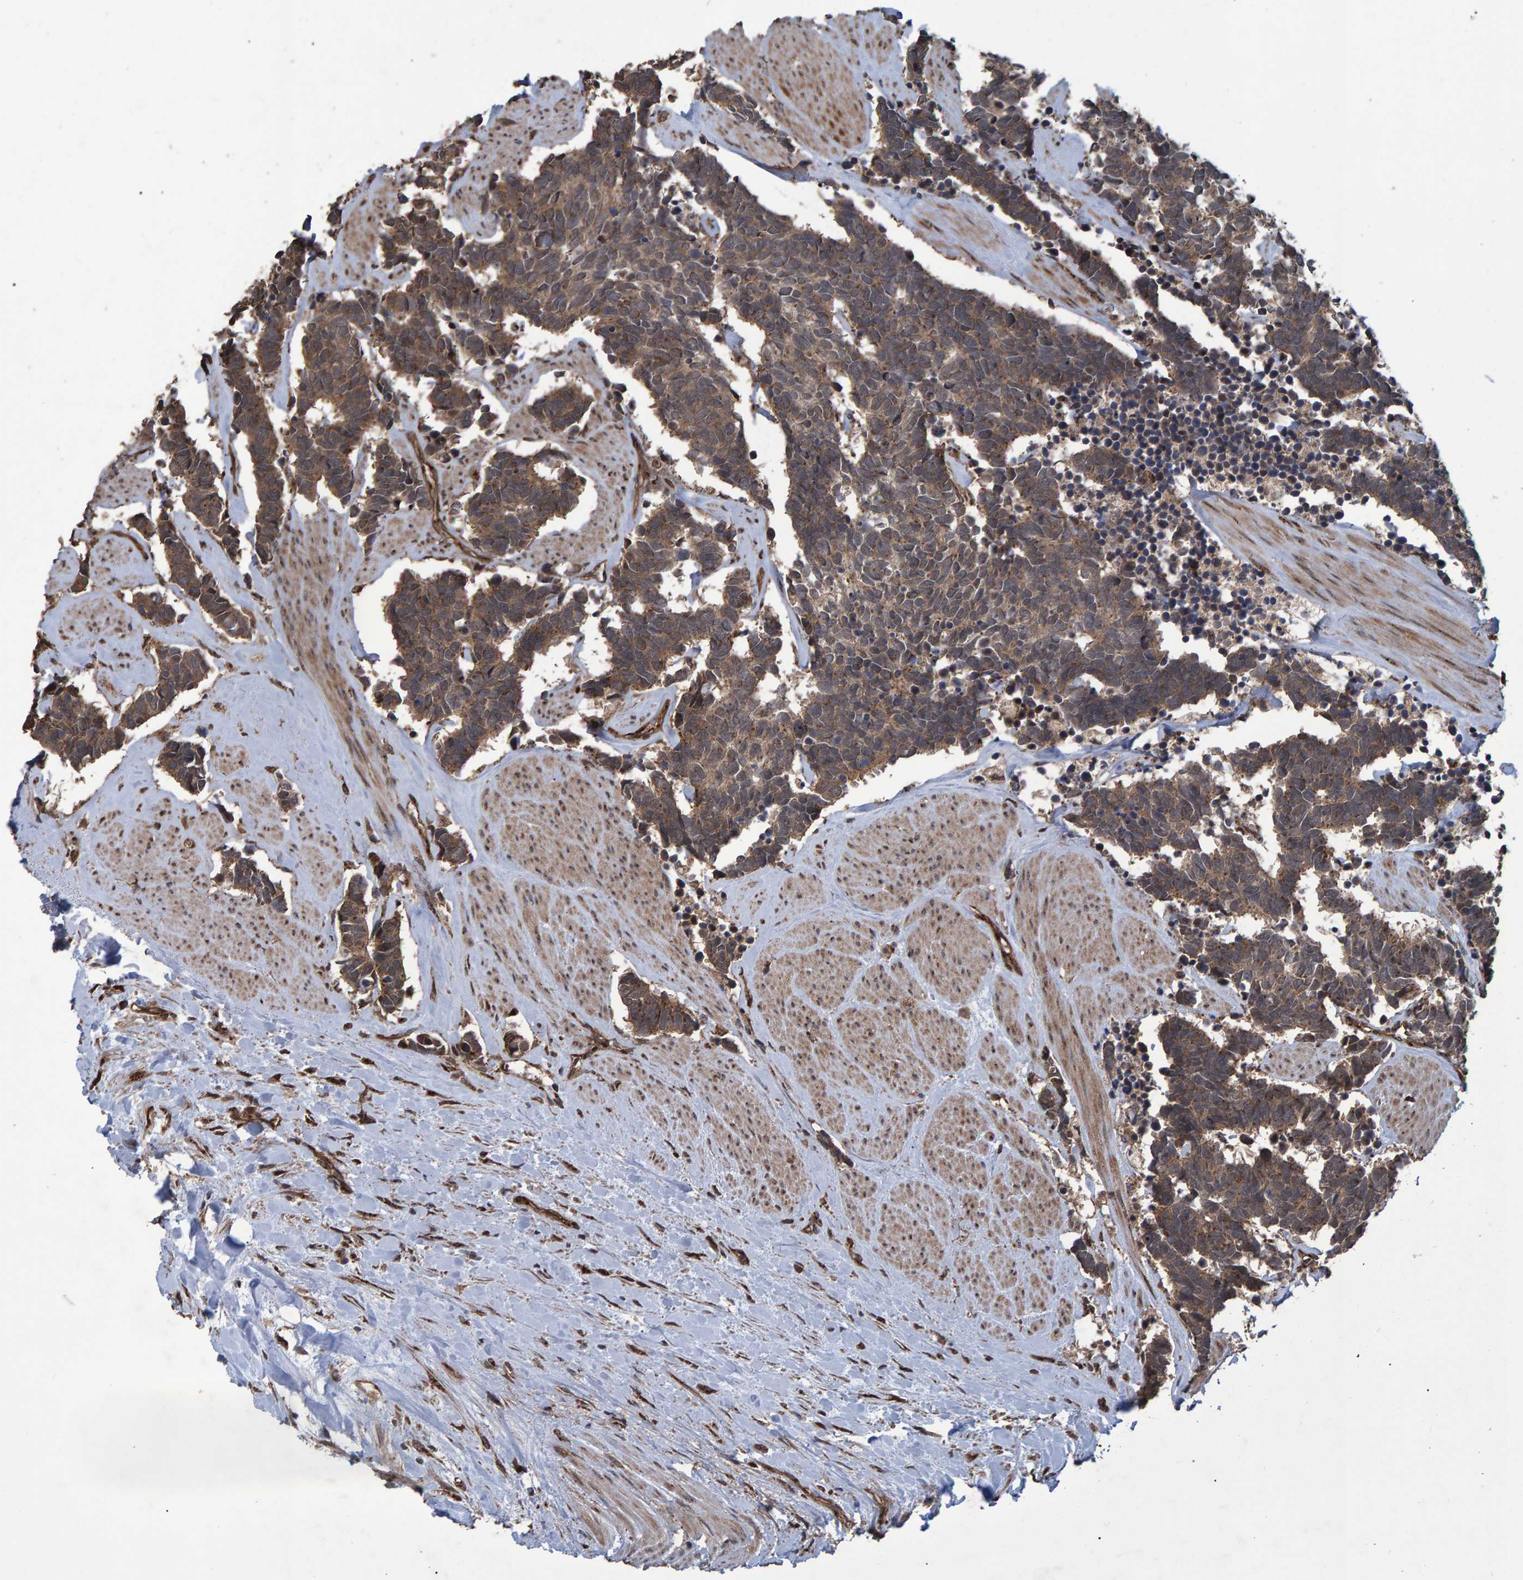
{"staining": {"intensity": "moderate", "quantity": ">75%", "location": "cytoplasmic/membranous"}, "tissue": "carcinoid", "cell_type": "Tumor cells", "image_type": "cancer", "snomed": [{"axis": "morphology", "description": "Carcinoma, NOS"}, {"axis": "morphology", "description": "Carcinoid, malignant, NOS"}, {"axis": "topography", "description": "Urinary bladder"}], "caption": "IHC photomicrograph of human carcinoma stained for a protein (brown), which exhibits medium levels of moderate cytoplasmic/membranous expression in about >75% of tumor cells.", "gene": "TRIM68", "patient": {"sex": "male", "age": 57}}